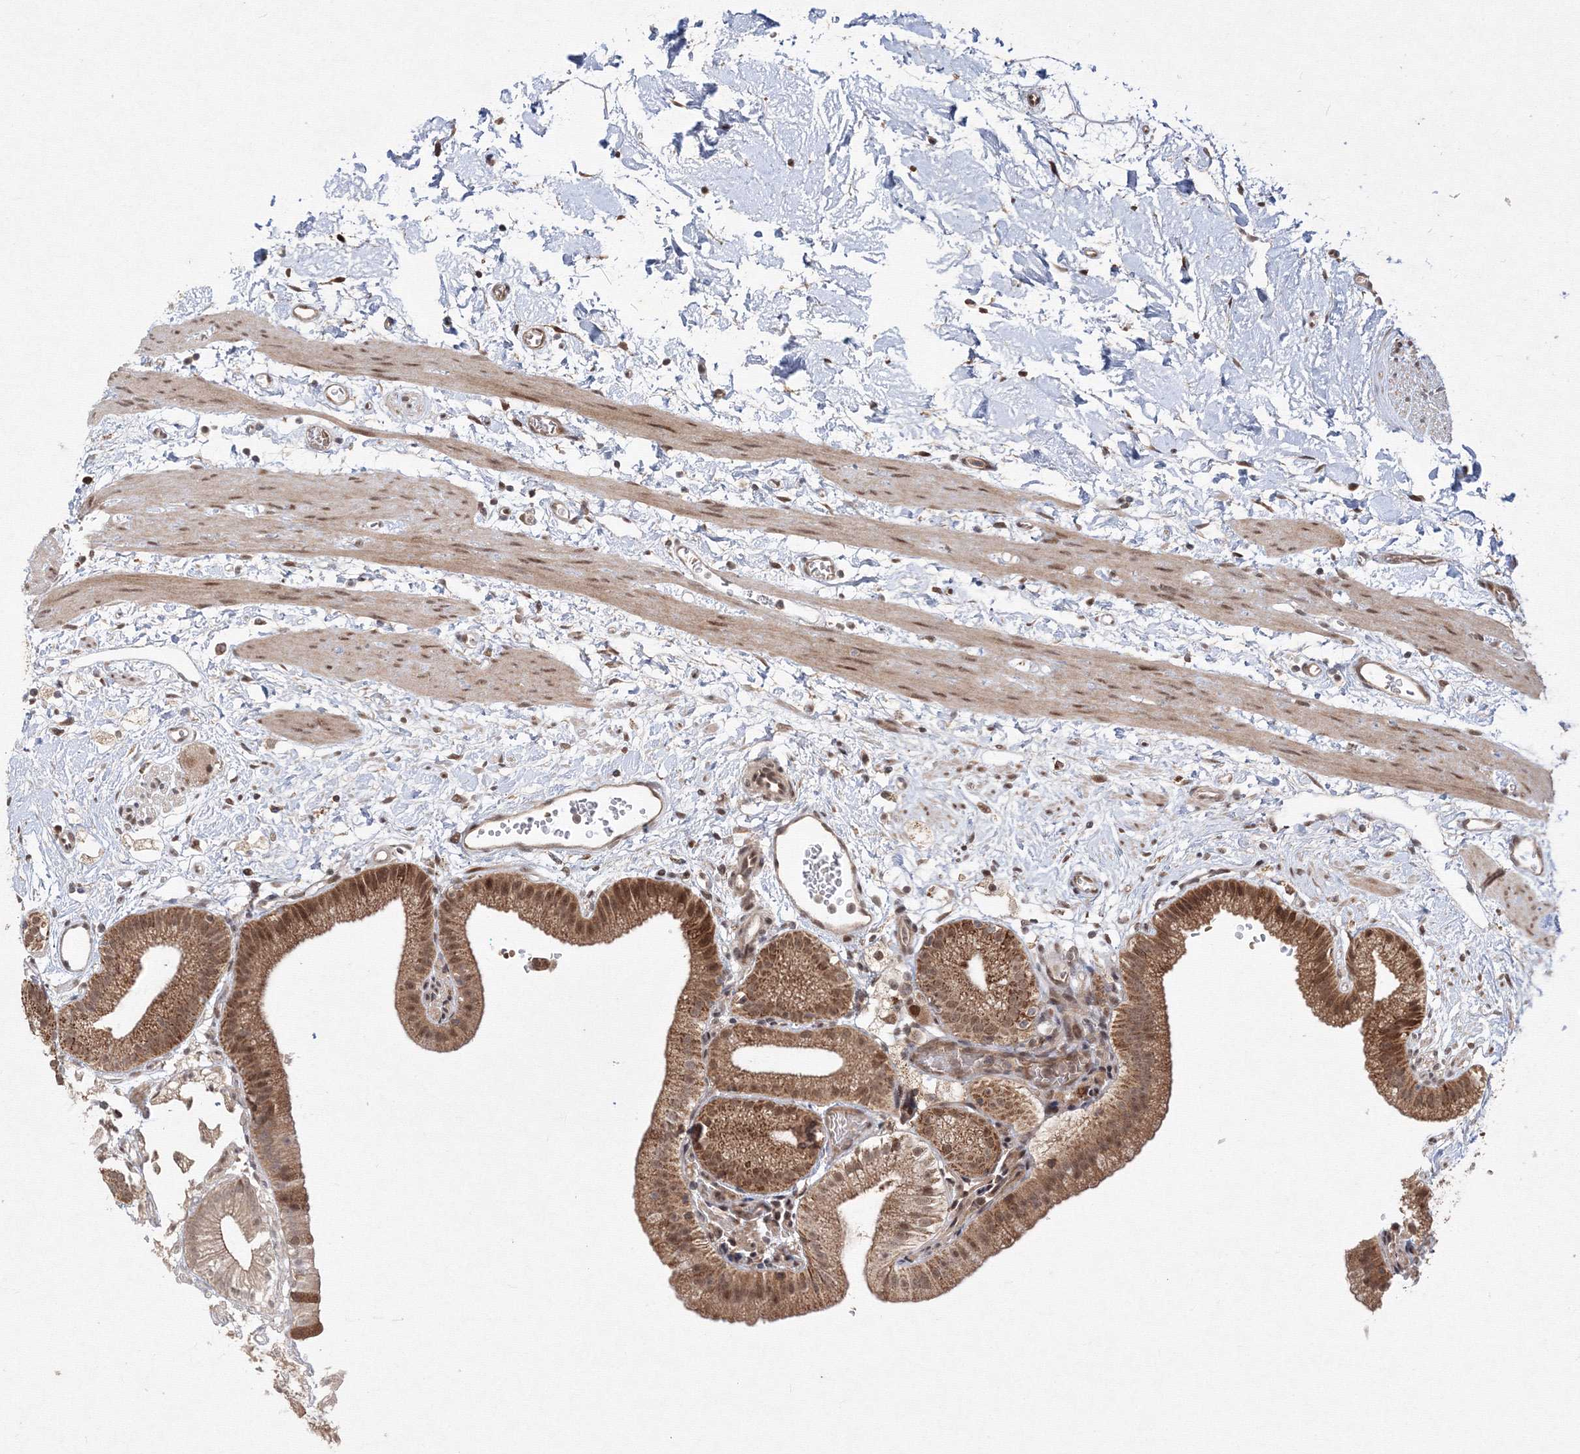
{"staining": {"intensity": "moderate", "quantity": ">75%", "location": "cytoplasmic/membranous,nuclear"}, "tissue": "gallbladder", "cell_type": "Glandular cells", "image_type": "normal", "snomed": [{"axis": "morphology", "description": "Normal tissue, NOS"}, {"axis": "topography", "description": "Gallbladder"}], "caption": "Immunohistochemistry (IHC) histopathology image of normal gallbladder: gallbladder stained using immunohistochemistry (IHC) displays medium levels of moderate protein expression localized specifically in the cytoplasmic/membranous,nuclear of glandular cells, appearing as a cytoplasmic/membranous,nuclear brown color.", "gene": "COPS4", "patient": {"sex": "male", "age": 55}}